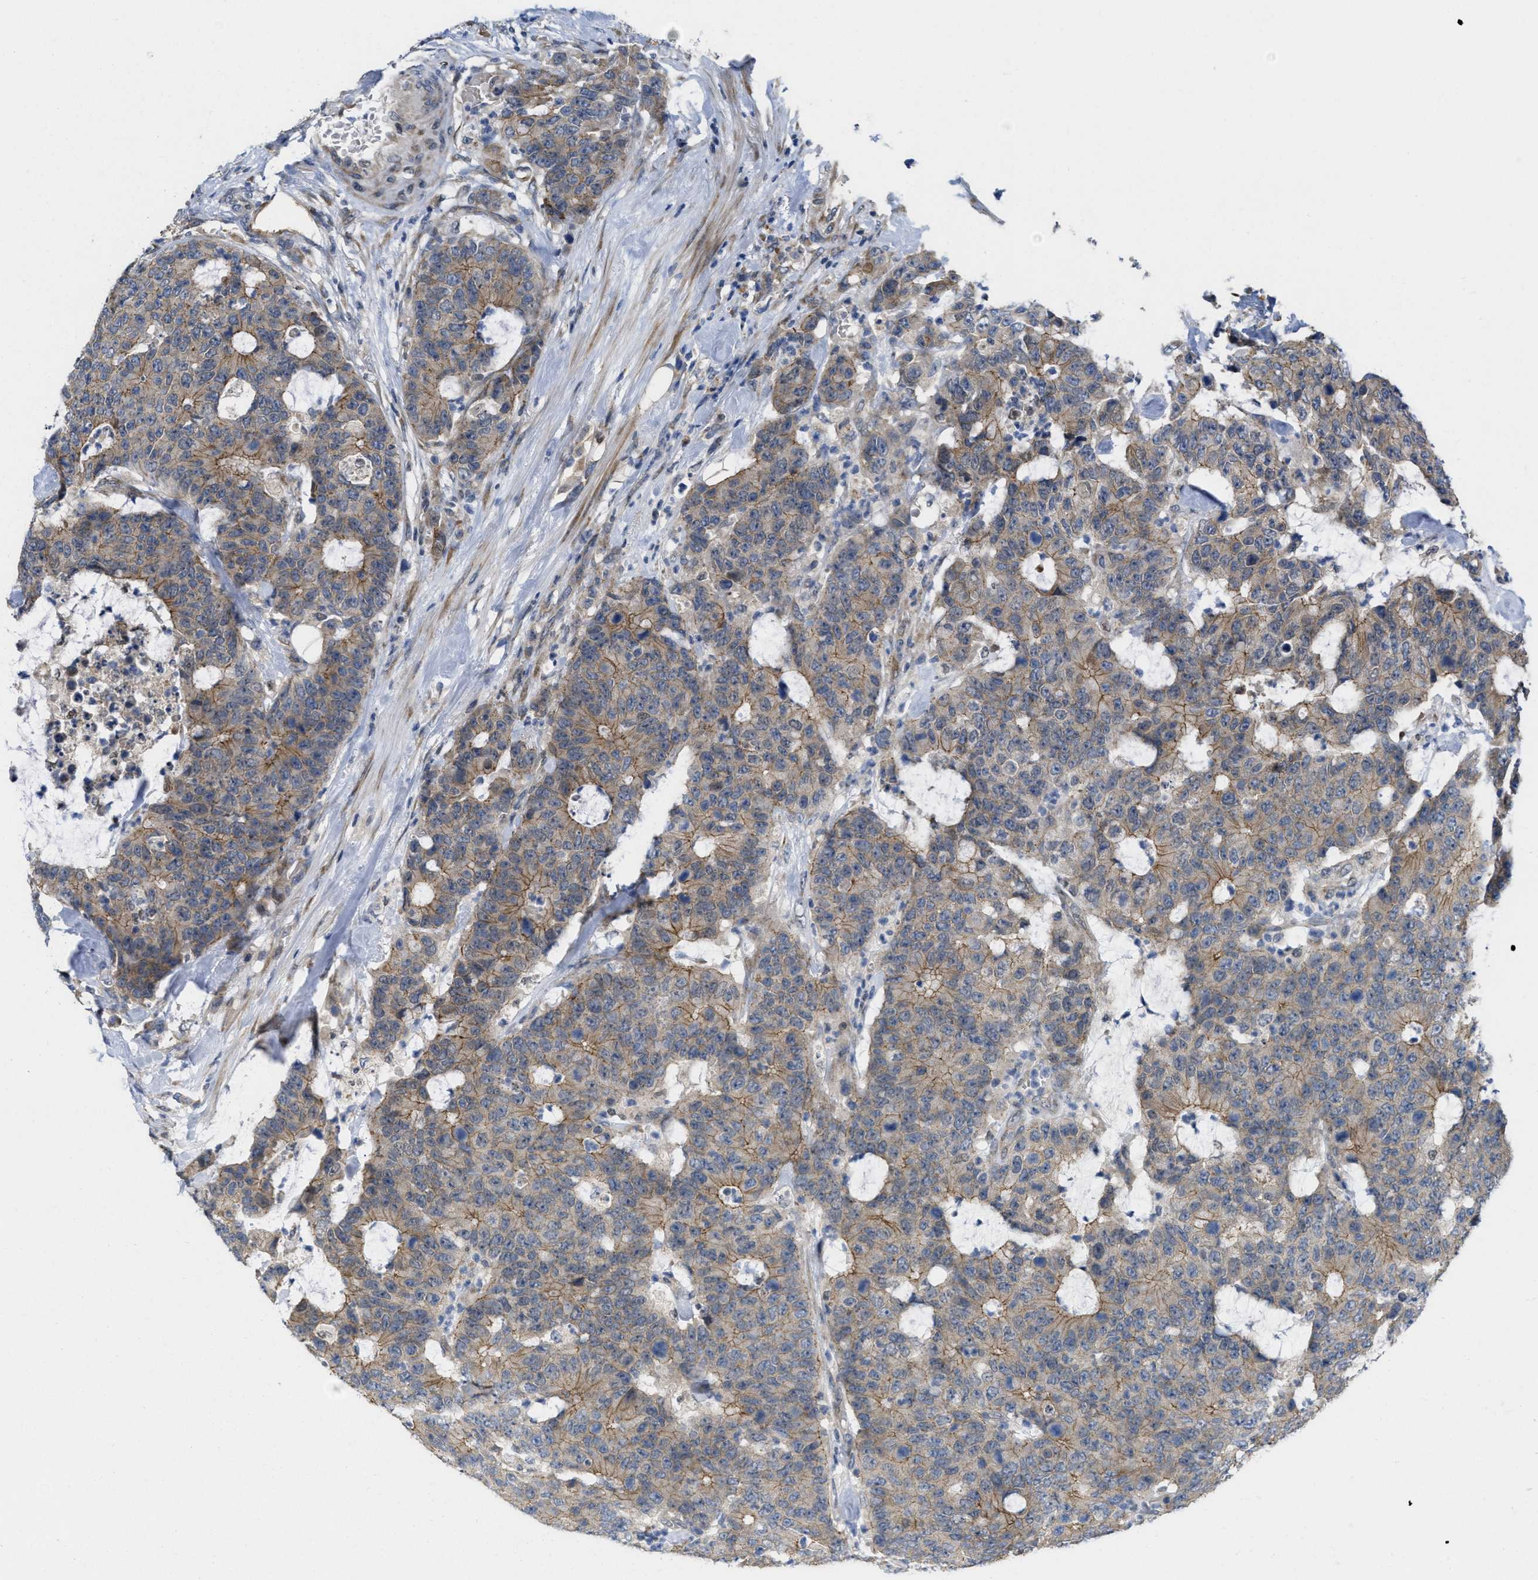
{"staining": {"intensity": "moderate", "quantity": "25%-75%", "location": "cytoplasmic/membranous"}, "tissue": "colorectal cancer", "cell_type": "Tumor cells", "image_type": "cancer", "snomed": [{"axis": "morphology", "description": "Adenocarcinoma, NOS"}, {"axis": "topography", "description": "Colon"}], "caption": "Colorectal cancer tissue demonstrates moderate cytoplasmic/membranous expression in about 25%-75% of tumor cells (IHC, brightfield microscopy, high magnification).", "gene": "CDPF1", "patient": {"sex": "female", "age": 86}}